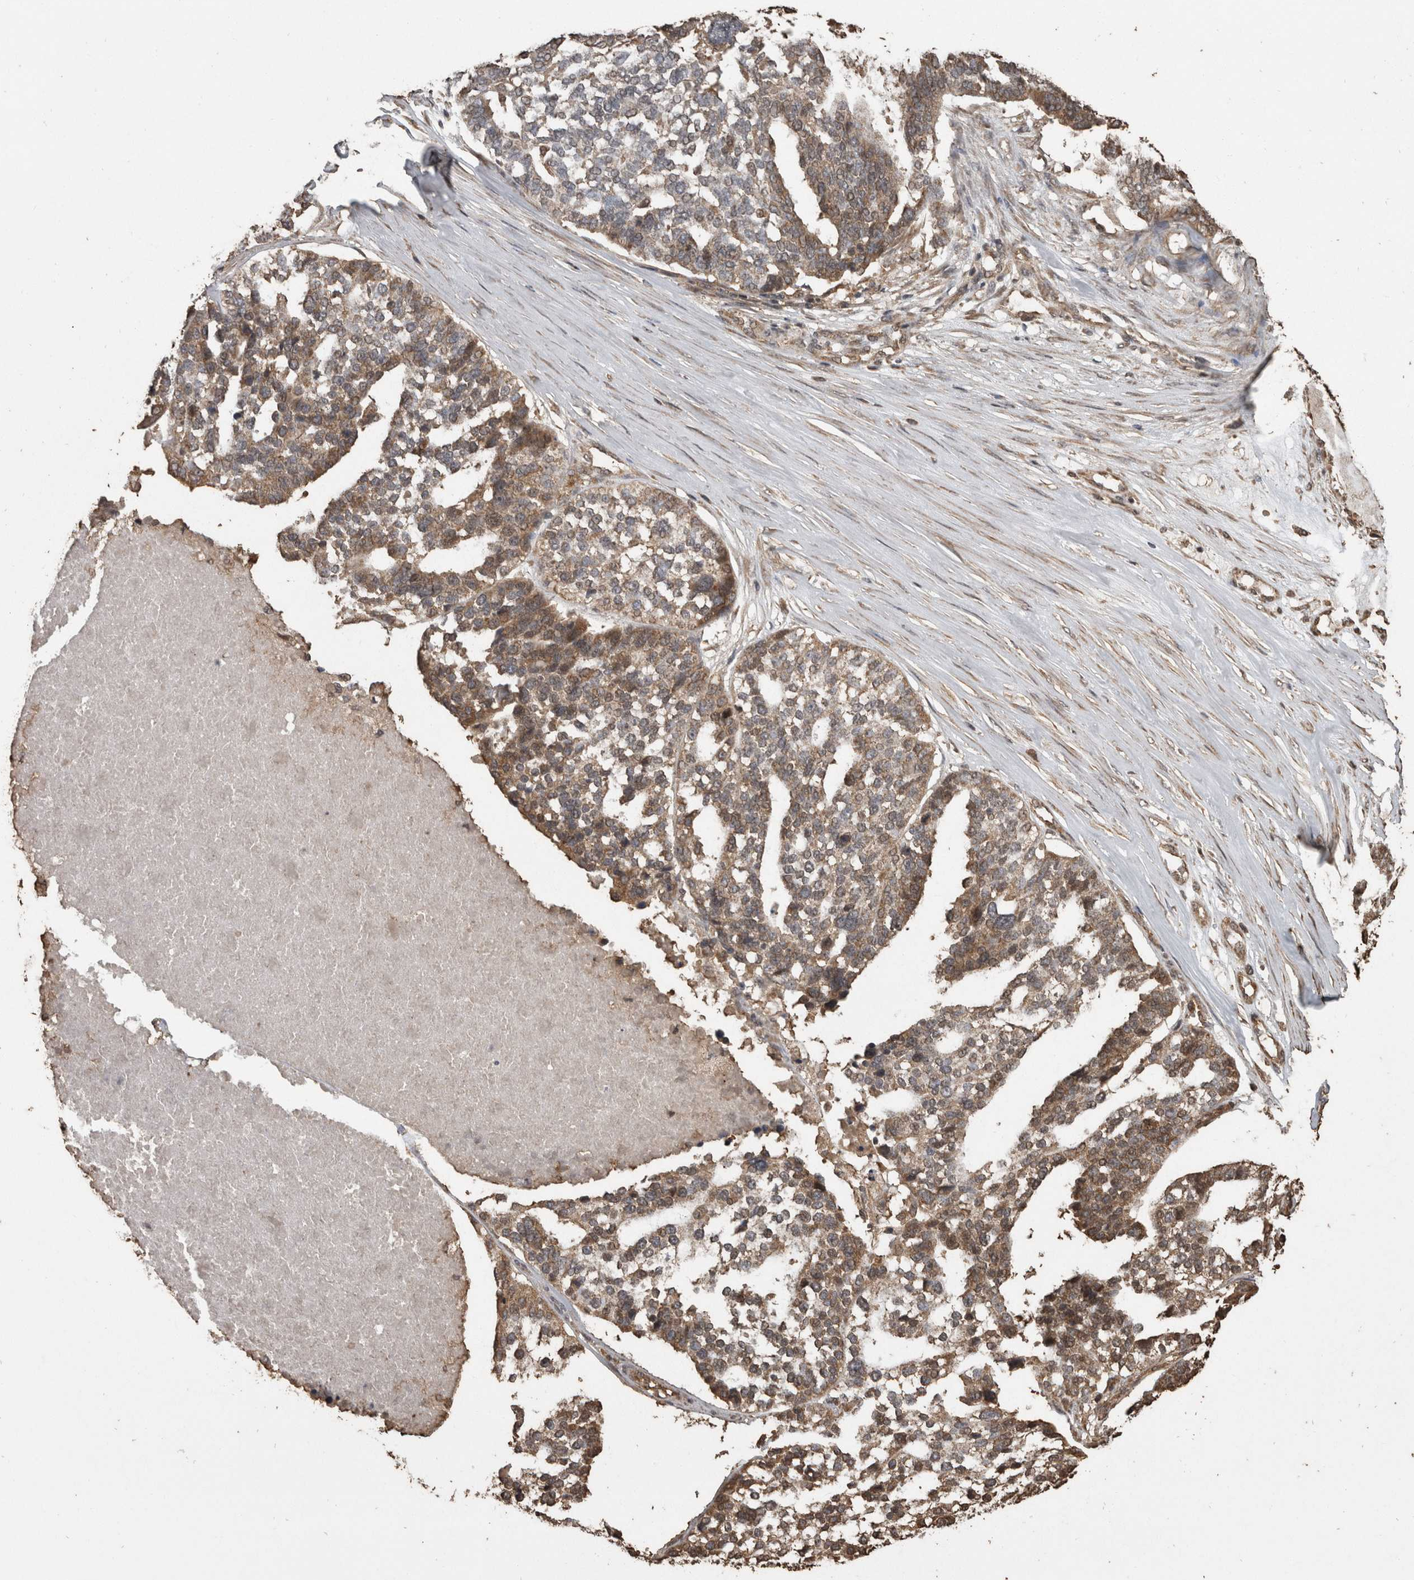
{"staining": {"intensity": "moderate", "quantity": ">75%", "location": "cytoplasmic/membranous"}, "tissue": "ovarian cancer", "cell_type": "Tumor cells", "image_type": "cancer", "snomed": [{"axis": "morphology", "description": "Cystadenocarcinoma, serous, NOS"}, {"axis": "topography", "description": "Ovary"}], "caption": "Immunohistochemical staining of human ovarian serous cystadenocarcinoma demonstrates medium levels of moderate cytoplasmic/membranous expression in about >75% of tumor cells. (Stains: DAB in brown, nuclei in blue, Microscopy: brightfield microscopy at high magnification).", "gene": "PINK1", "patient": {"sex": "female", "age": 59}}